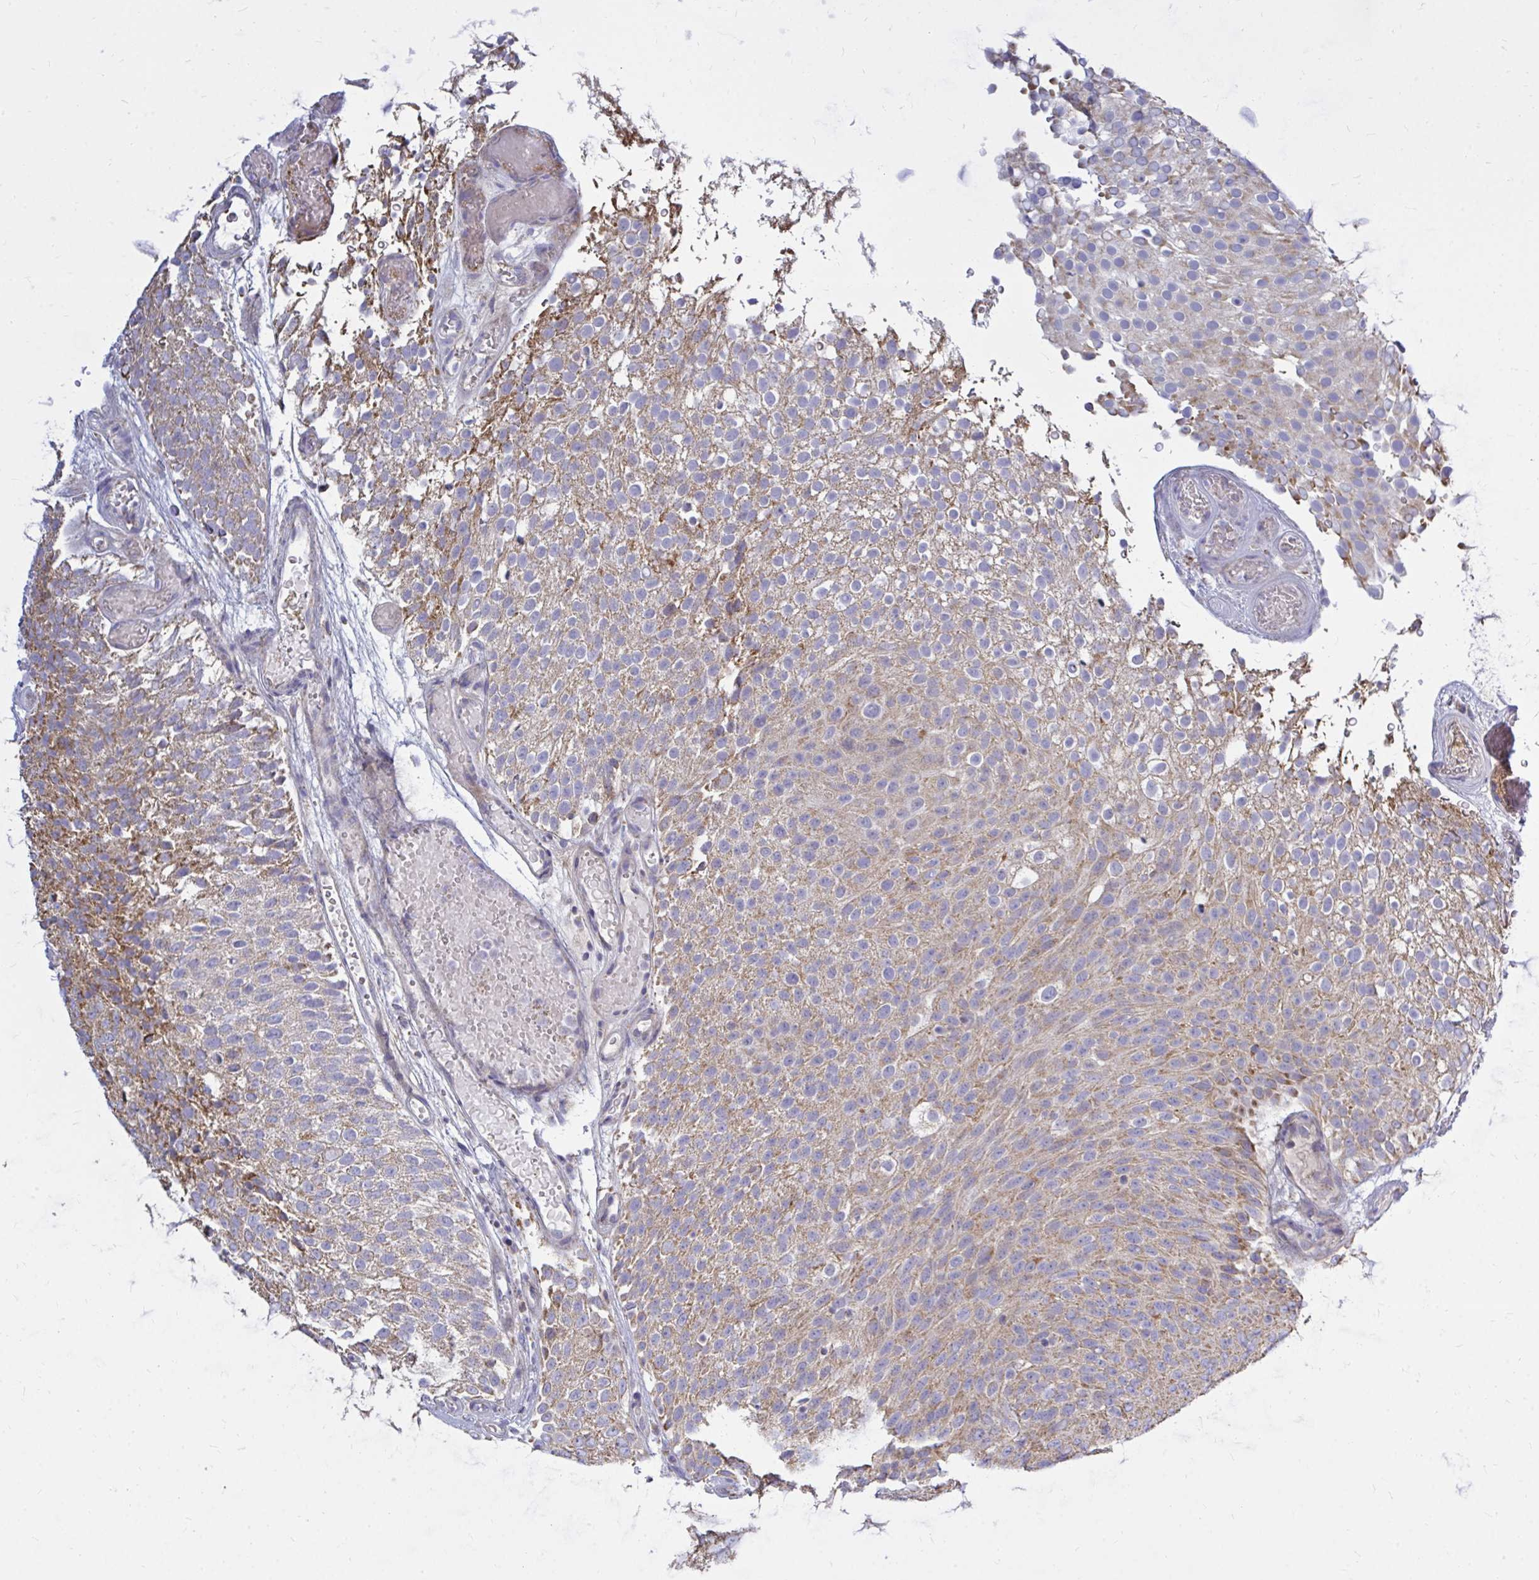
{"staining": {"intensity": "moderate", "quantity": "25%-75%", "location": "cytoplasmic/membranous"}, "tissue": "urothelial cancer", "cell_type": "Tumor cells", "image_type": "cancer", "snomed": [{"axis": "morphology", "description": "Urothelial carcinoma, Low grade"}, {"axis": "topography", "description": "Urinary bladder"}], "caption": "Urothelial cancer tissue shows moderate cytoplasmic/membranous expression in approximately 25%-75% of tumor cells", "gene": "OR10R2", "patient": {"sex": "male", "age": 78}}